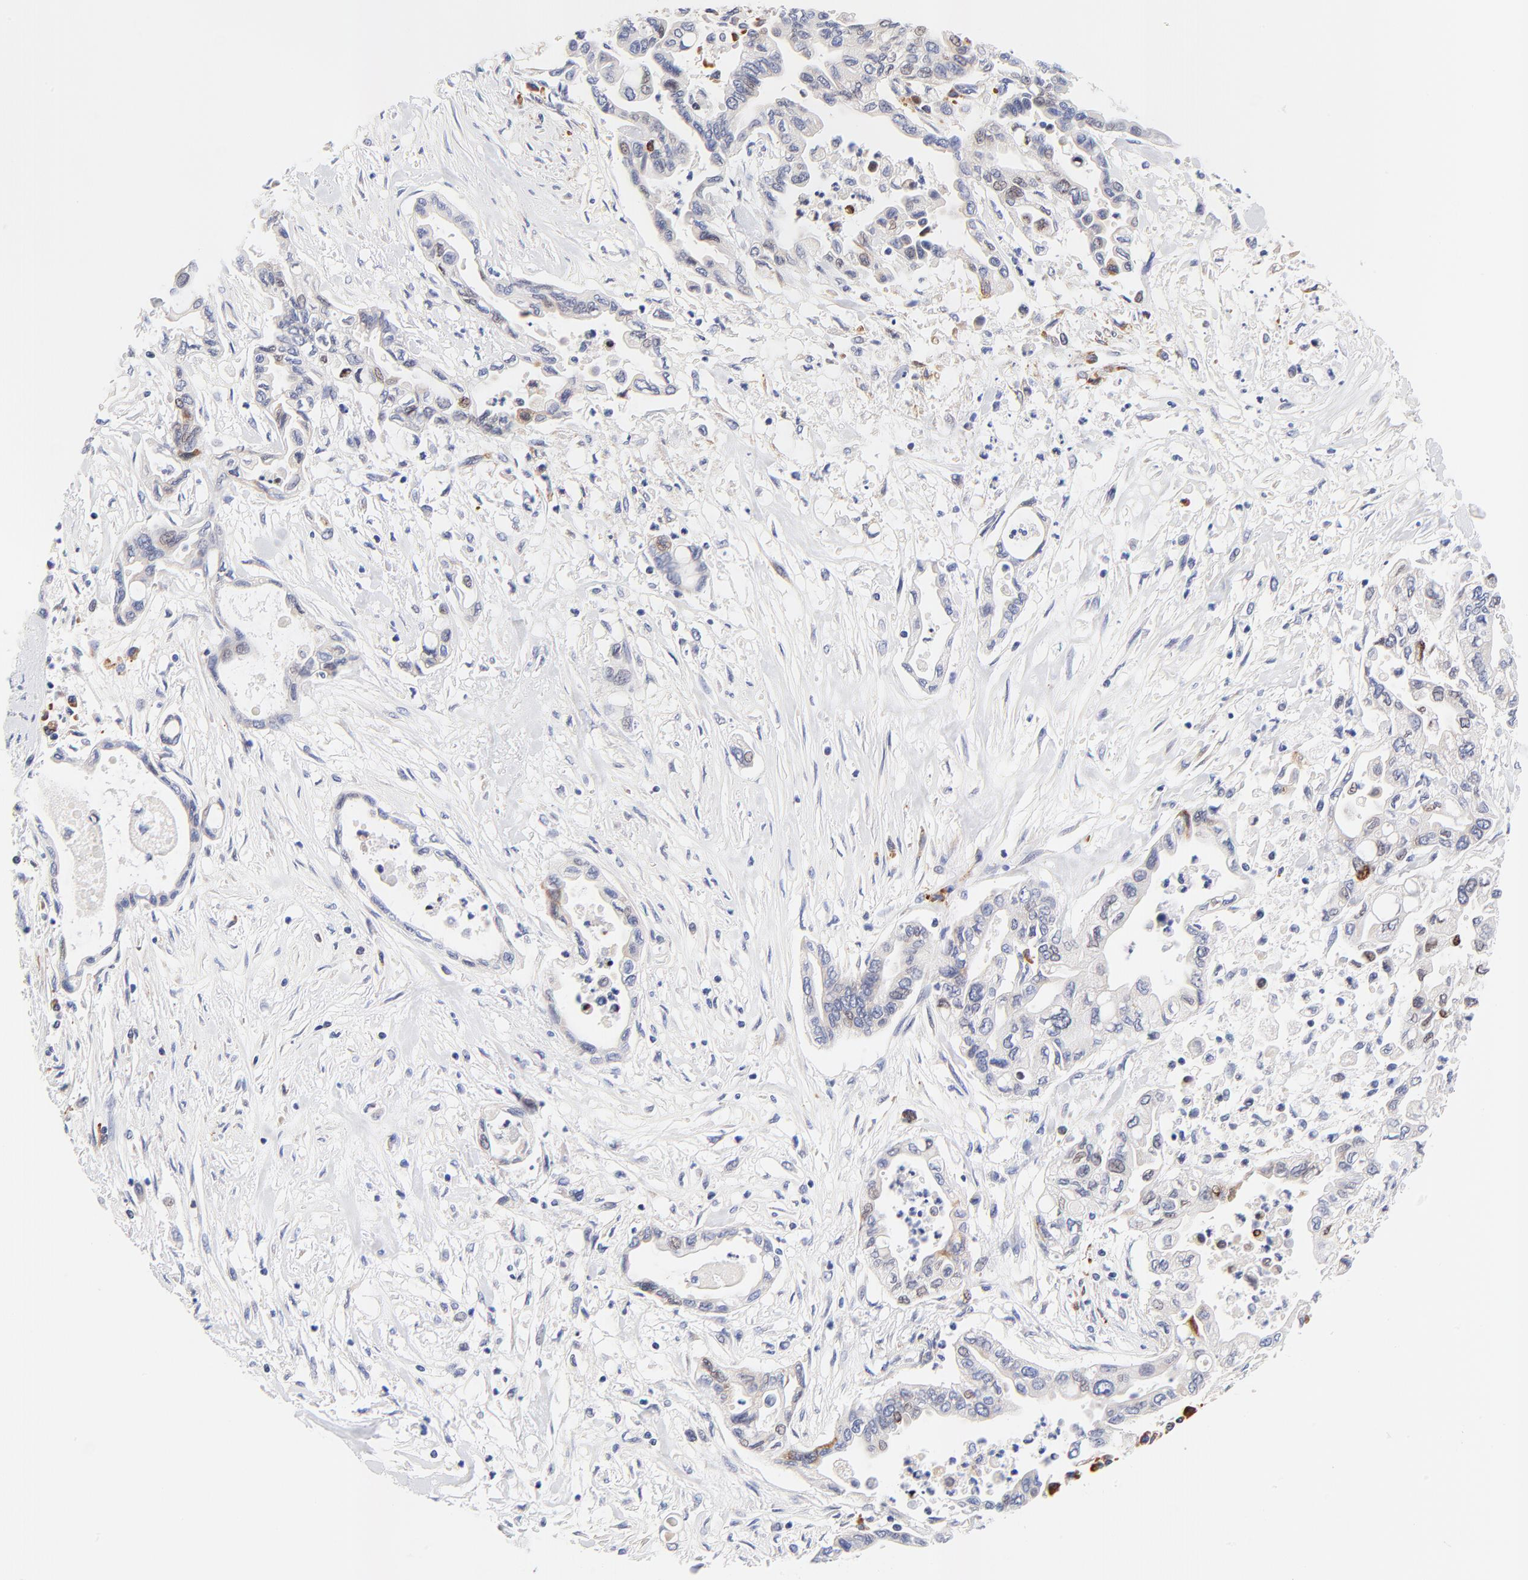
{"staining": {"intensity": "weak", "quantity": "<25%", "location": "nuclear"}, "tissue": "pancreatic cancer", "cell_type": "Tumor cells", "image_type": "cancer", "snomed": [{"axis": "morphology", "description": "Adenocarcinoma, NOS"}, {"axis": "topography", "description": "Pancreas"}], "caption": "Tumor cells show no significant expression in adenocarcinoma (pancreatic).", "gene": "AFF2", "patient": {"sex": "female", "age": 57}}